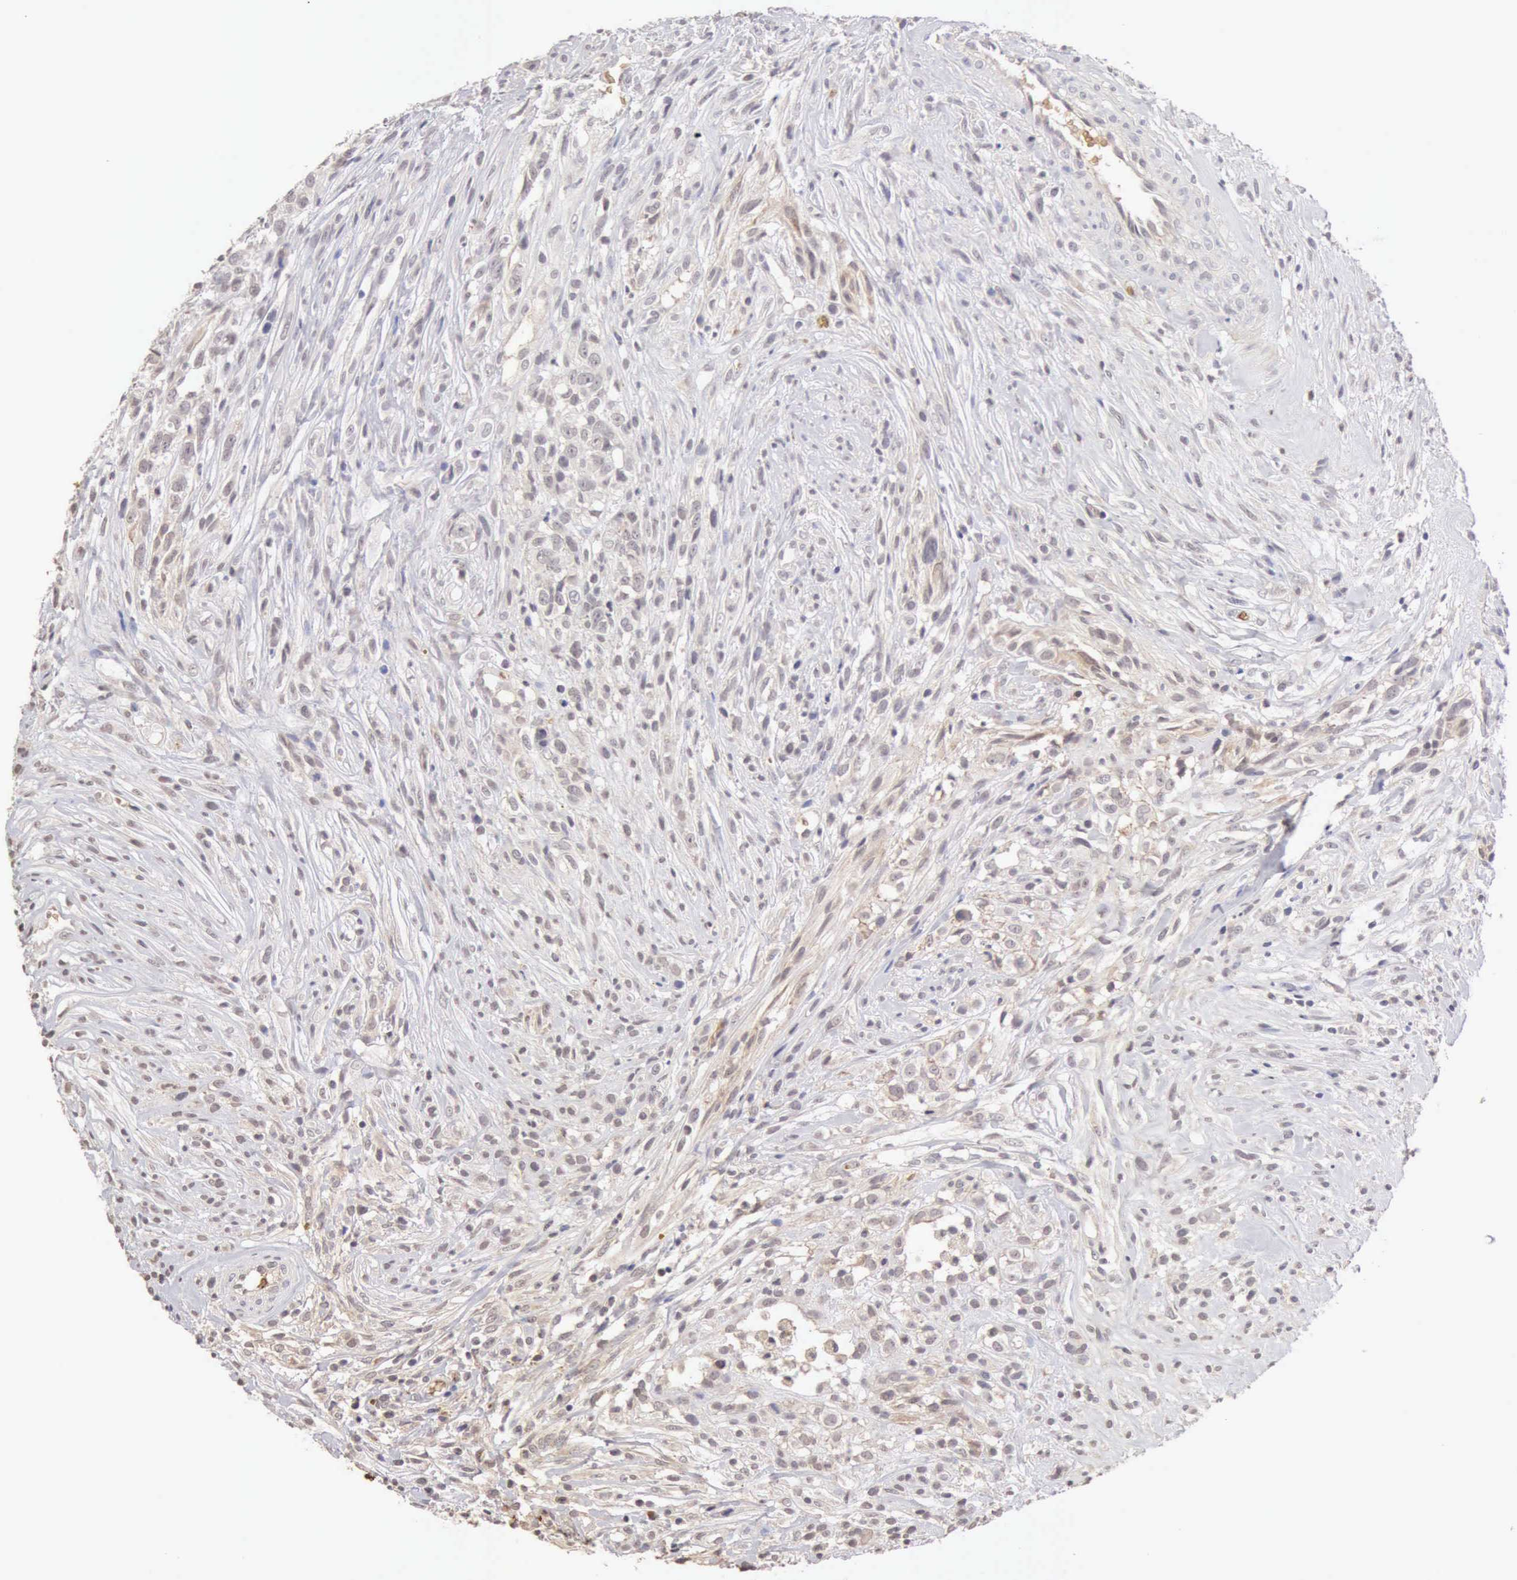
{"staining": {"intensity": "negative", "quantity": "none", "location": "none"}, "tissue": "glioma", "cell_type": "Tumor cells", "image_type": "cancer", "snomed": [{"axis": "morphology", "description": "Glioma, malignant, High grade"}, {"axis": "topography", "description": "Brain"}], "caption": "This is an immunohistochemistry micrograph of human malignant glioma (high-grade). There is no positivity in tumor cells.", "gene": "CFI", "patient": {"sex": "male", "age": 66}}